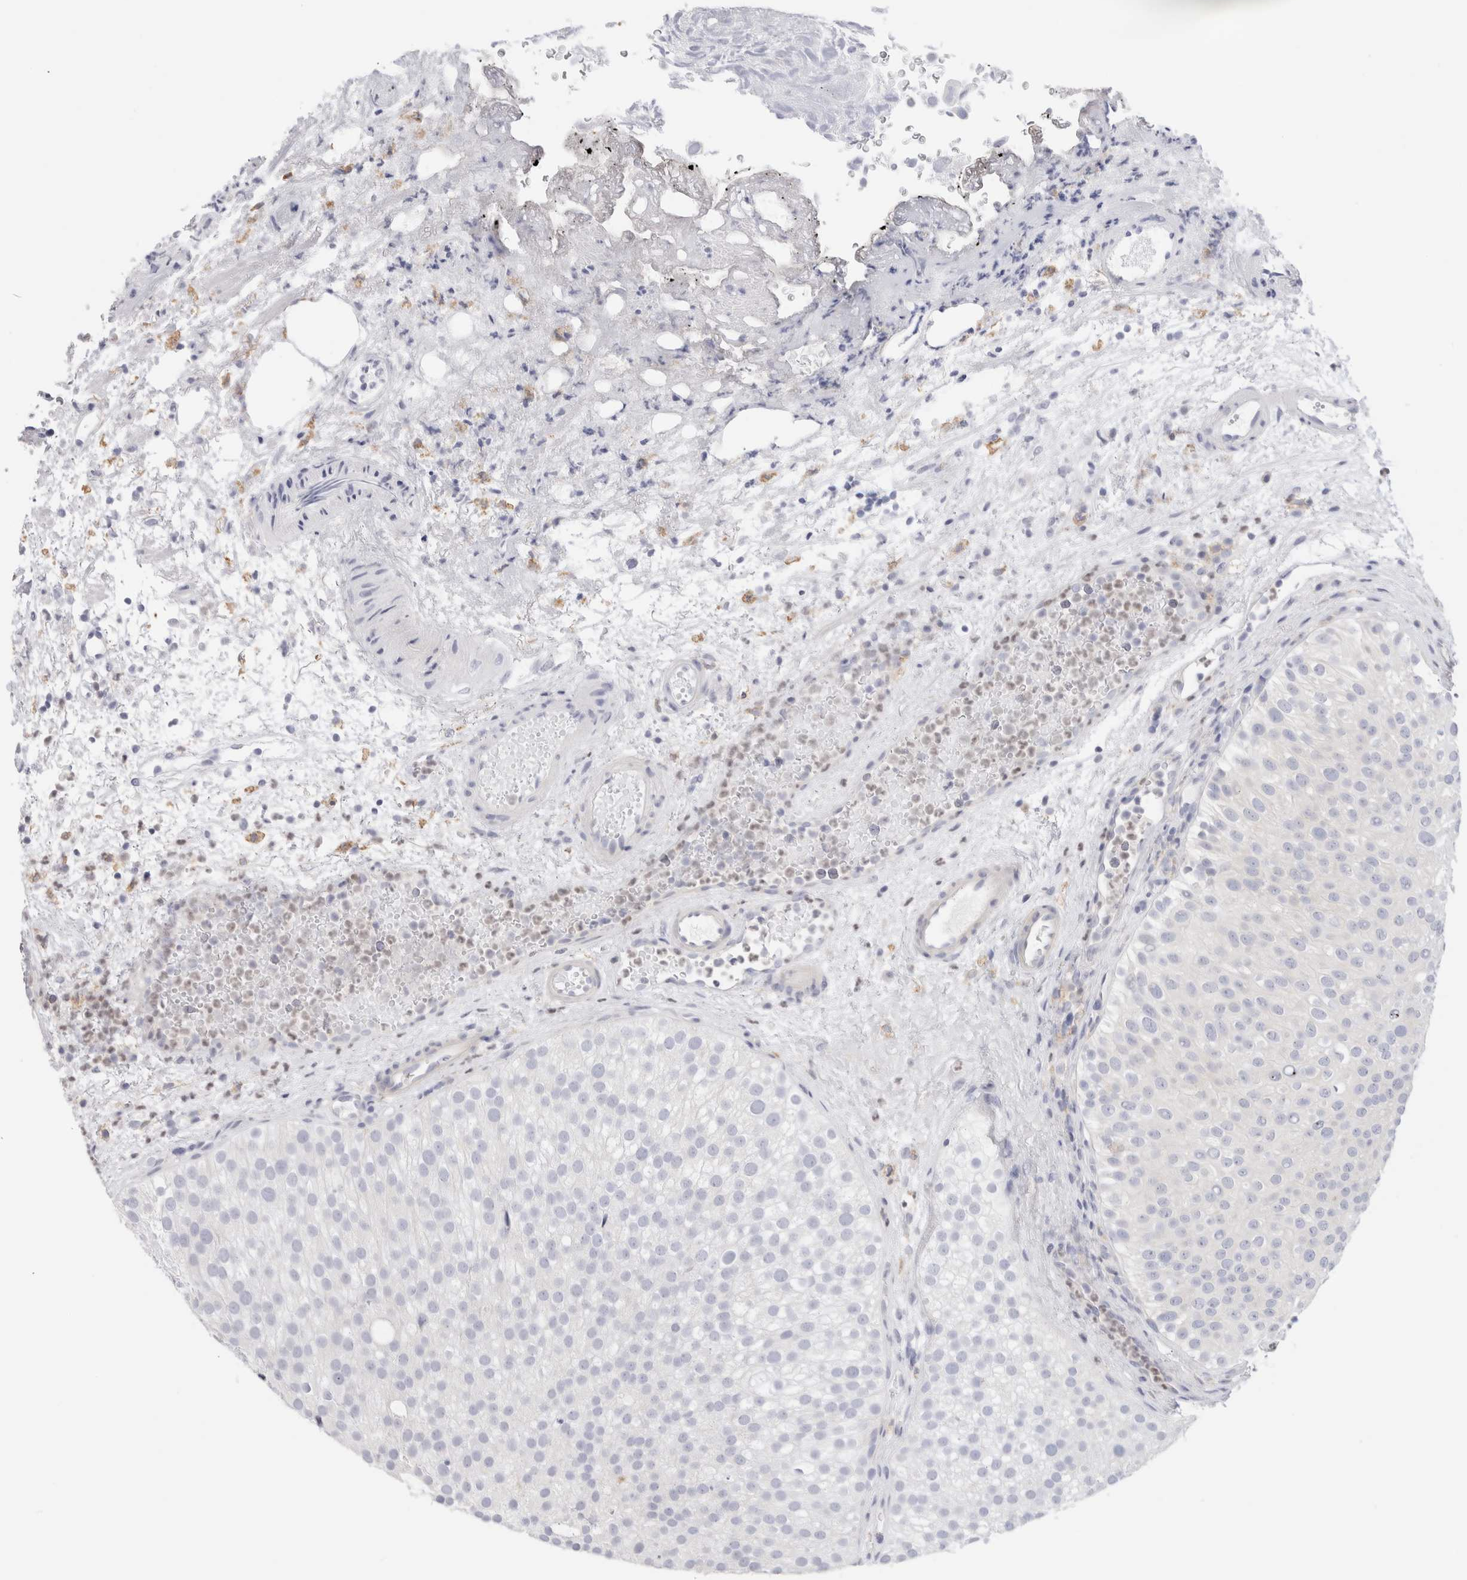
{"staining": {"intensity": "negative", "quantity": "none", "location": "none"}, "tissue": "urothelial cancer", "cell_type": "Tumor cells", "image_type": "cancer", "snomed": [{"axis": "morphology", "description": "Urothelial carcinoma, Low grade"}, {"axis": "topography", "description": "Urinary bladder"}], "caption": "Photomicrograph shows no protein staining in tumor cells of low-grade urothelial carcinoma tissue. Brightfield microscopy of IHC stained with DAB (3,3'-diaminobenzidine) (brown) and hematoxylin (blue), captured at high magnification.", "gene": "ADAM30", "patient": {"sex": "male", "age": 78}}